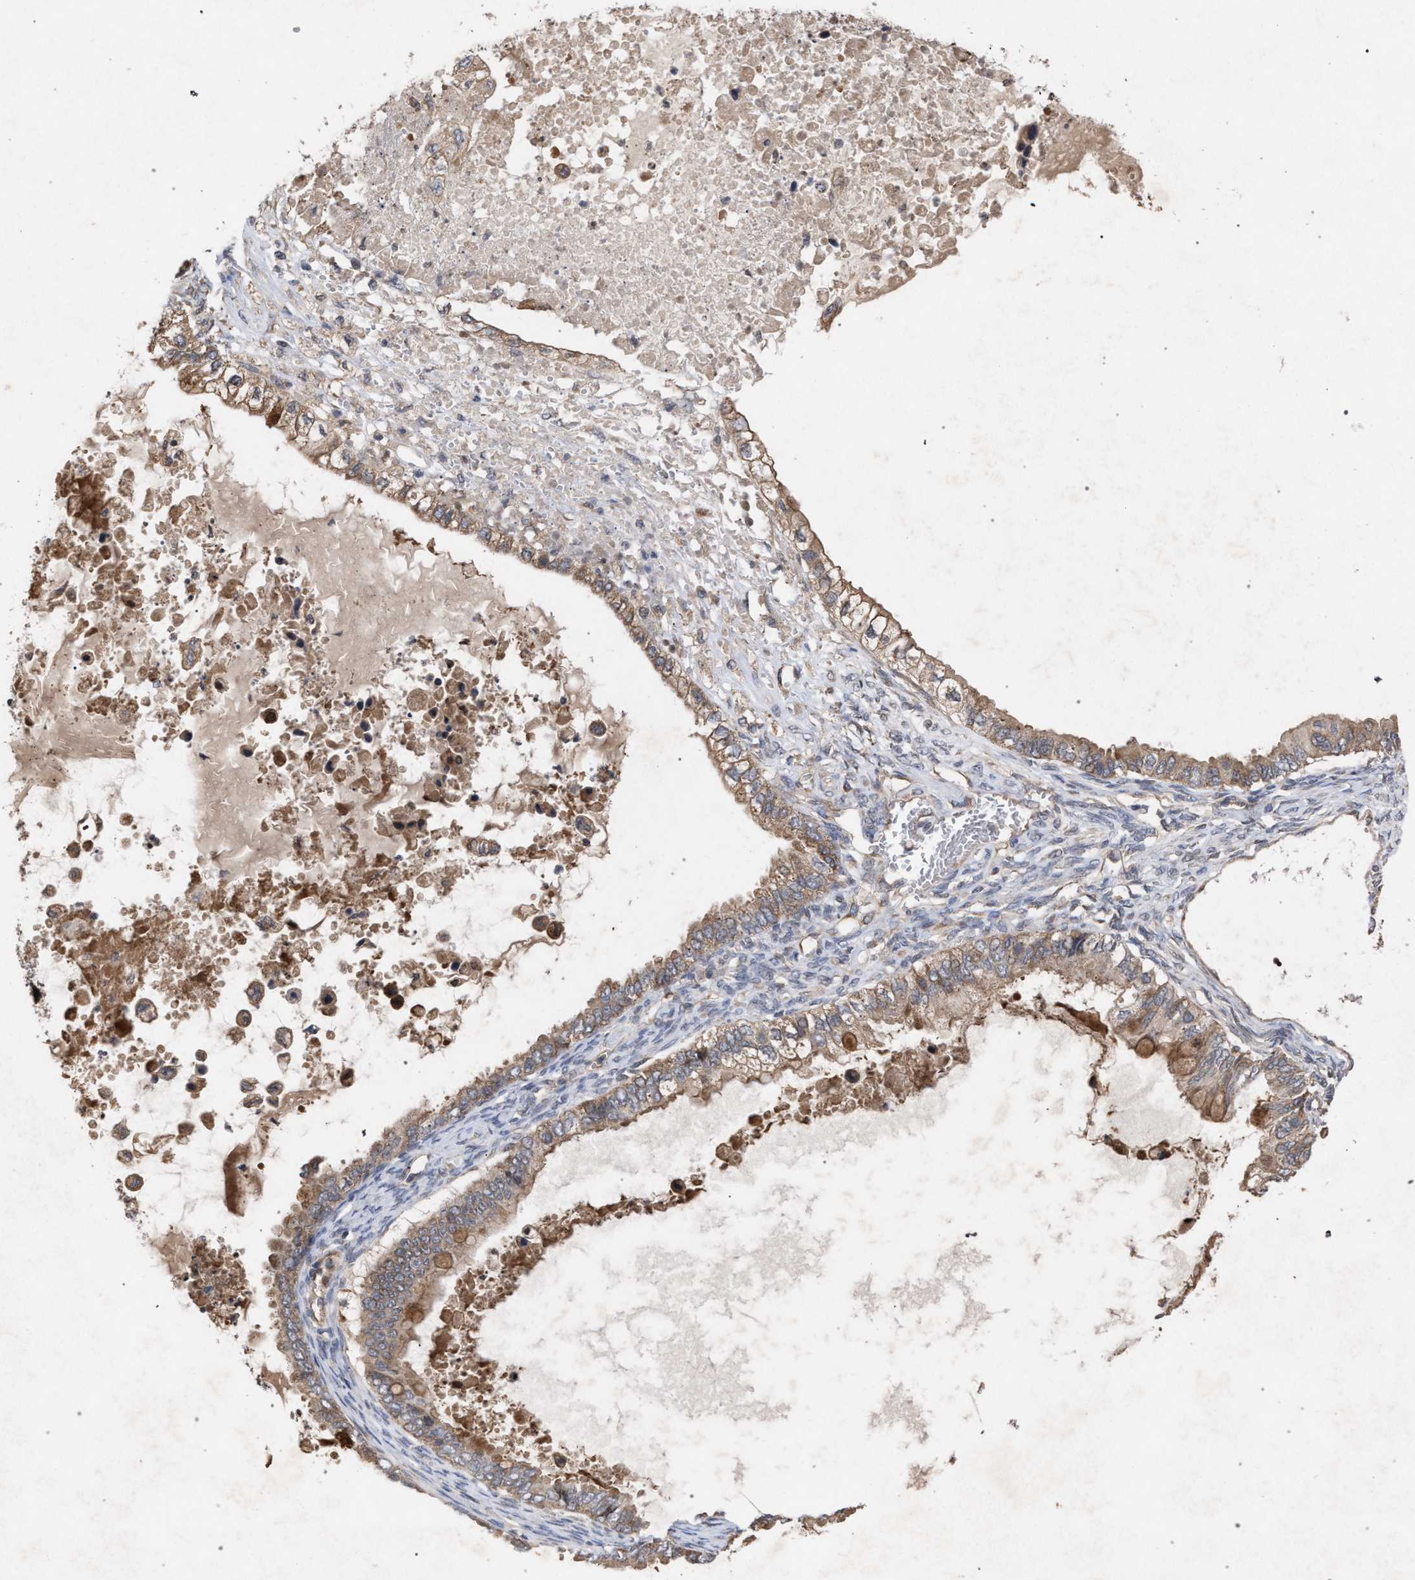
{"staining": {"intensity": "moderate", "quantity": ">75%", "location": "cytoplasmic/membranous"}, "tissue": "ovarian cancer", "cell_type": "Tumor cells", "image_type": "cancer", "snomed": [{"axis": "morphology", "description": "Cystadenocarcinoma, mucinous, NOS"}, {"axis": "topography", "description": "Ovary"}], "caption": "Ovarian mucinous cystadenocarcinoma stained for a protein (brown) demonstrates moderate cytoplasmic/membranous positive expression in about >75% of tumor cells.", "gene": "SLC4A4", "patient": {"sex": "female", "age": 80}}